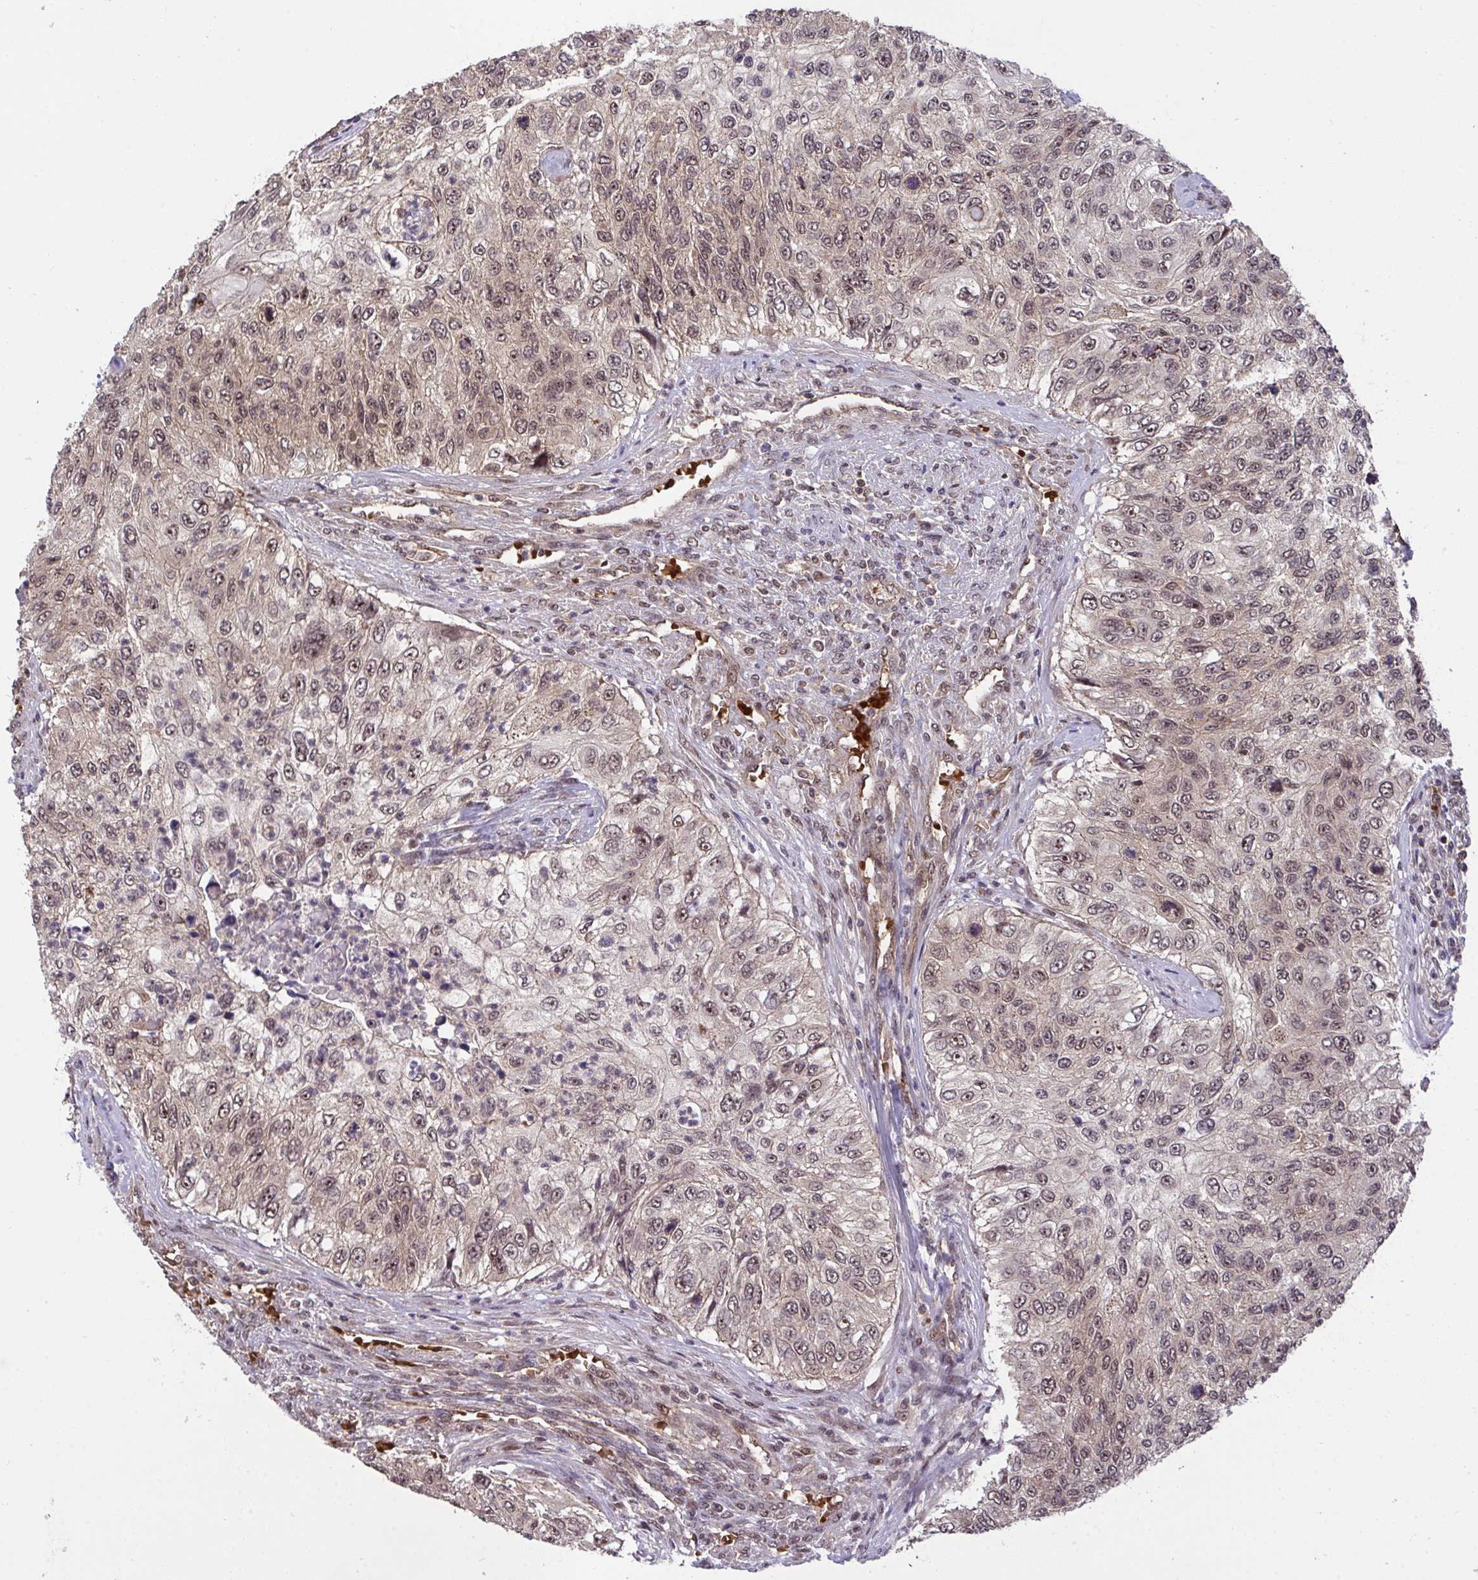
{"staining": {"intensity": "moderate", "quantity": ">75%", "location": "cytoplasmic/membranous,nuclear"}, "tissue": "urothelial cancer", "cell_type": "Tumor cells", "image_type": "cancer", "snomed": [{"axis": "morphology", "description": "Urothelial carcinoma, High grade"}, {"axis": "topography", "description": "Urinary bladder"}], "caption": "Moderate cytoplasmic/membranous and nuclear staining is identified in about >75% of tumor cells in urothelial carcinoma (high-grade).", "gene": "PPP1CA", "patient": {"sex": "female", "age": 60}}